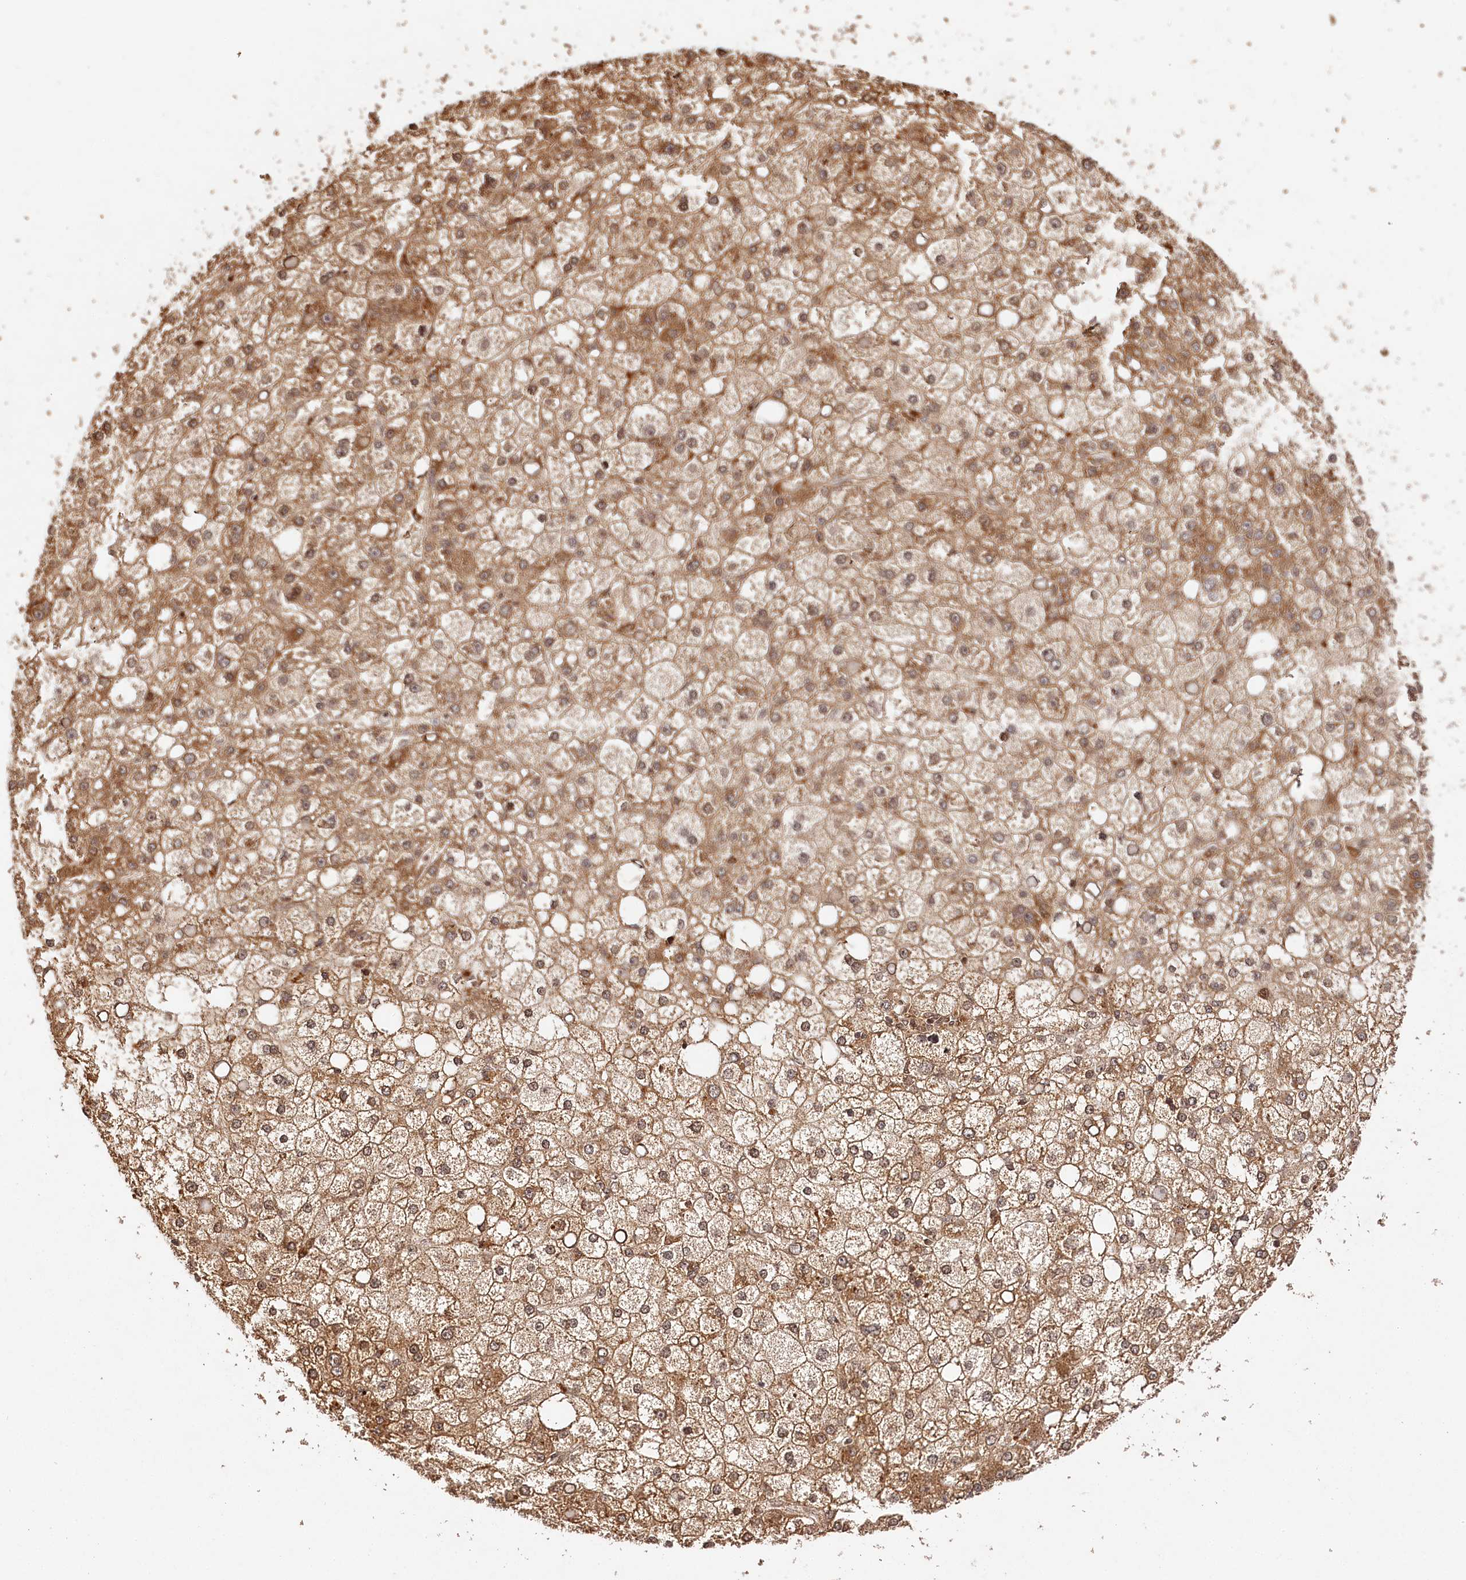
{"staining": {"intensity": "moderate", "quantity": ">75%", "location": "cytoplasmic/membranous,nuclear"}, "tissue": "liver cancer", "cell_type": "Tumor cells", "image_type": "cancer", "snomed": [{"axis": "morphology", "description": "Carcinoma, Hepatocellular, NOS"}, {"axis": "topography", "description": "Liver"}], "caption": "Human liver cancer stained with a protein marker displays moderate staining in tumor cells.", "gene": "ULK2", "patient": {"sex": "male", "age": 67}}